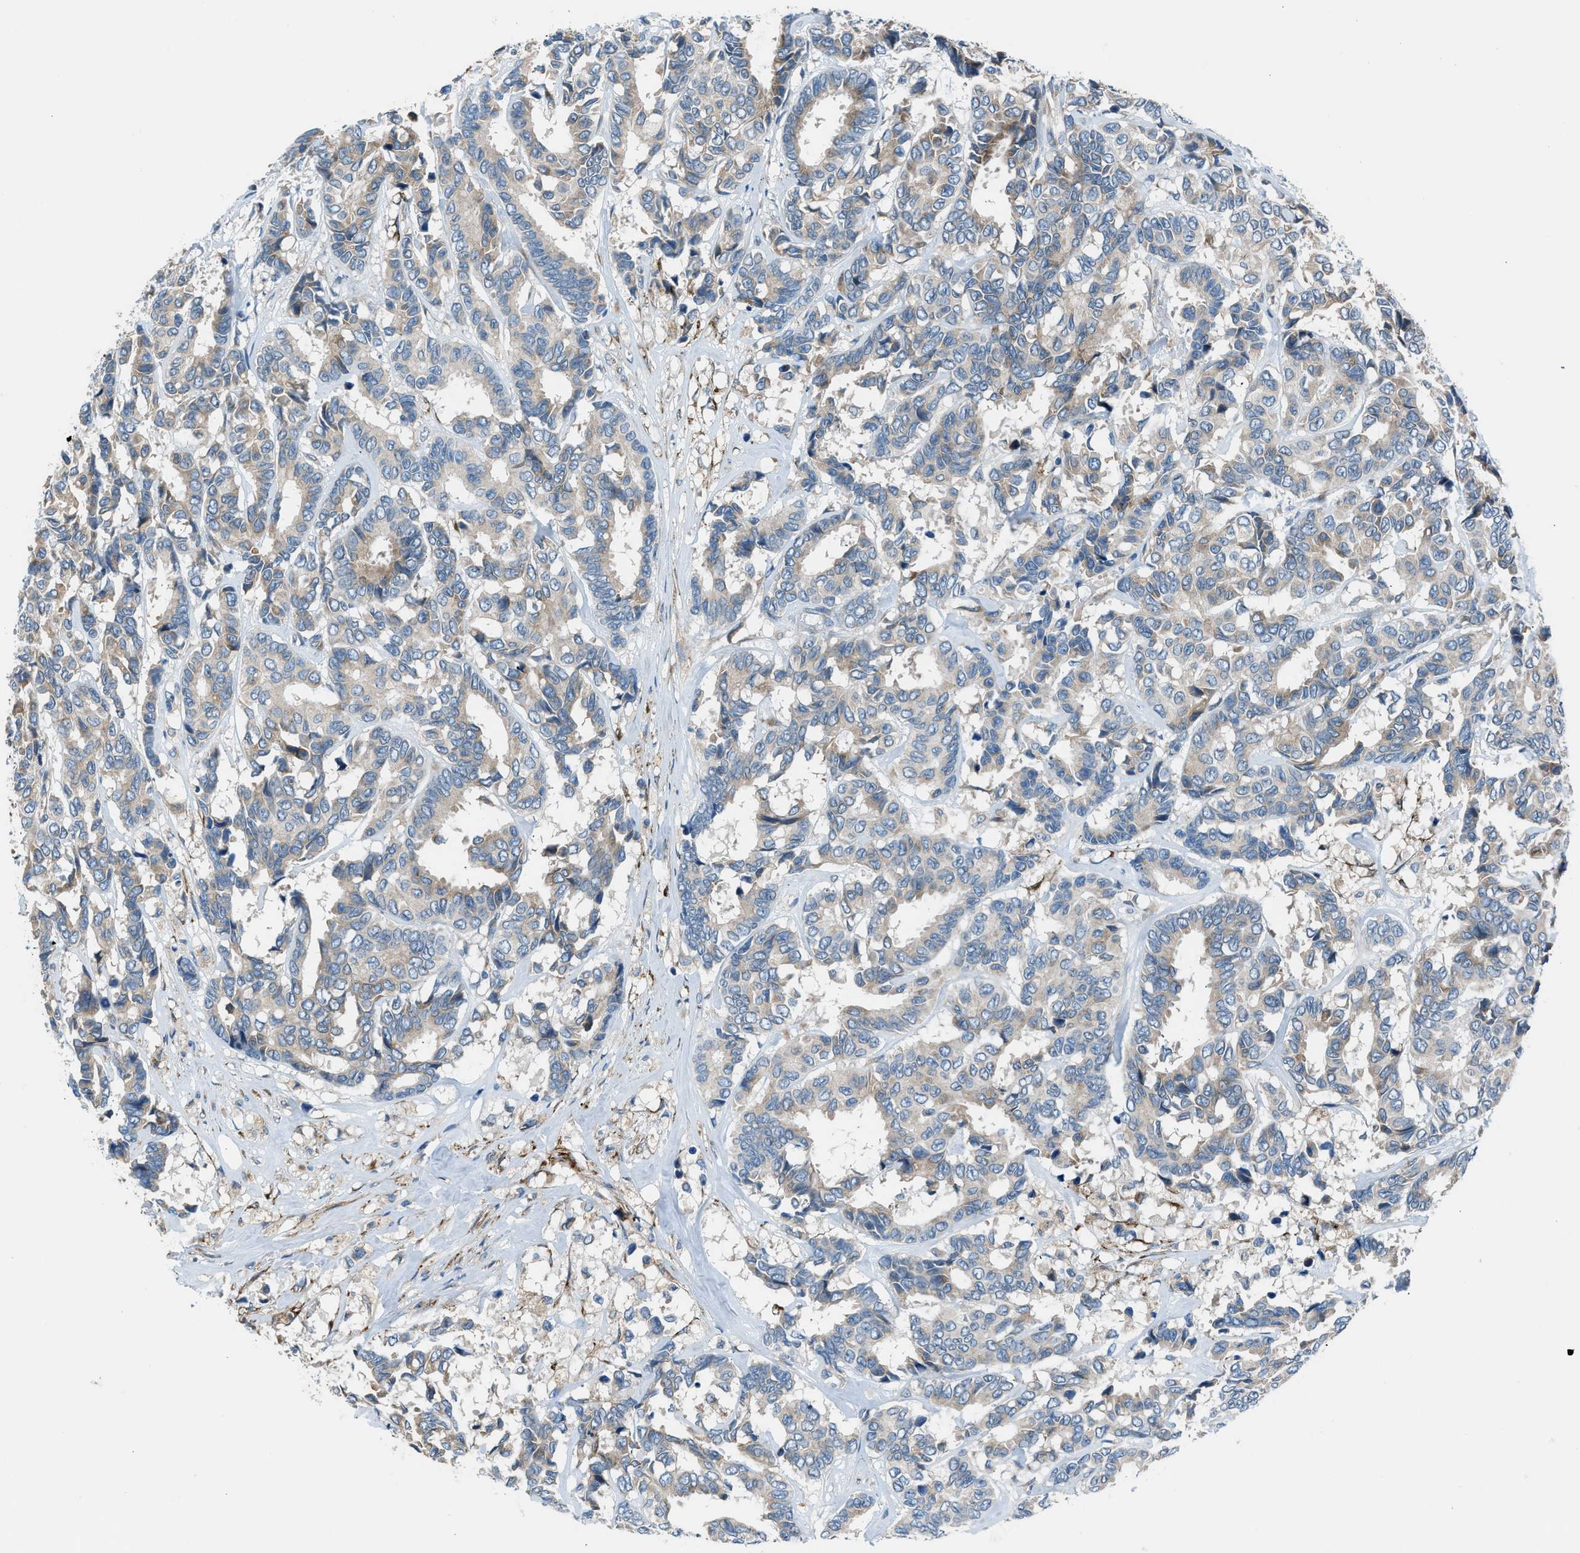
{"staining": {"intensity": "weak", "quantity": "25%-75%", "location": "cytoplasmic/membranous"}, "tissue": "breast cancer", "cell_type": "Tumor cells", "image_type": "cancer", "snomed": [{"axis": "morphology", "description": "Duct carcinoma"}, {"axis": "topography", "description": "Breast"}], "caption": "Protein staining of breast cancer (infiltrating ductal carcinoma) tissue reveals weak cytoplasmic/membranous positivity in approximately 25%-75% of tumor cells.", "gene": "LMBR1", "patient": {"sex": "female", "age": 87}}